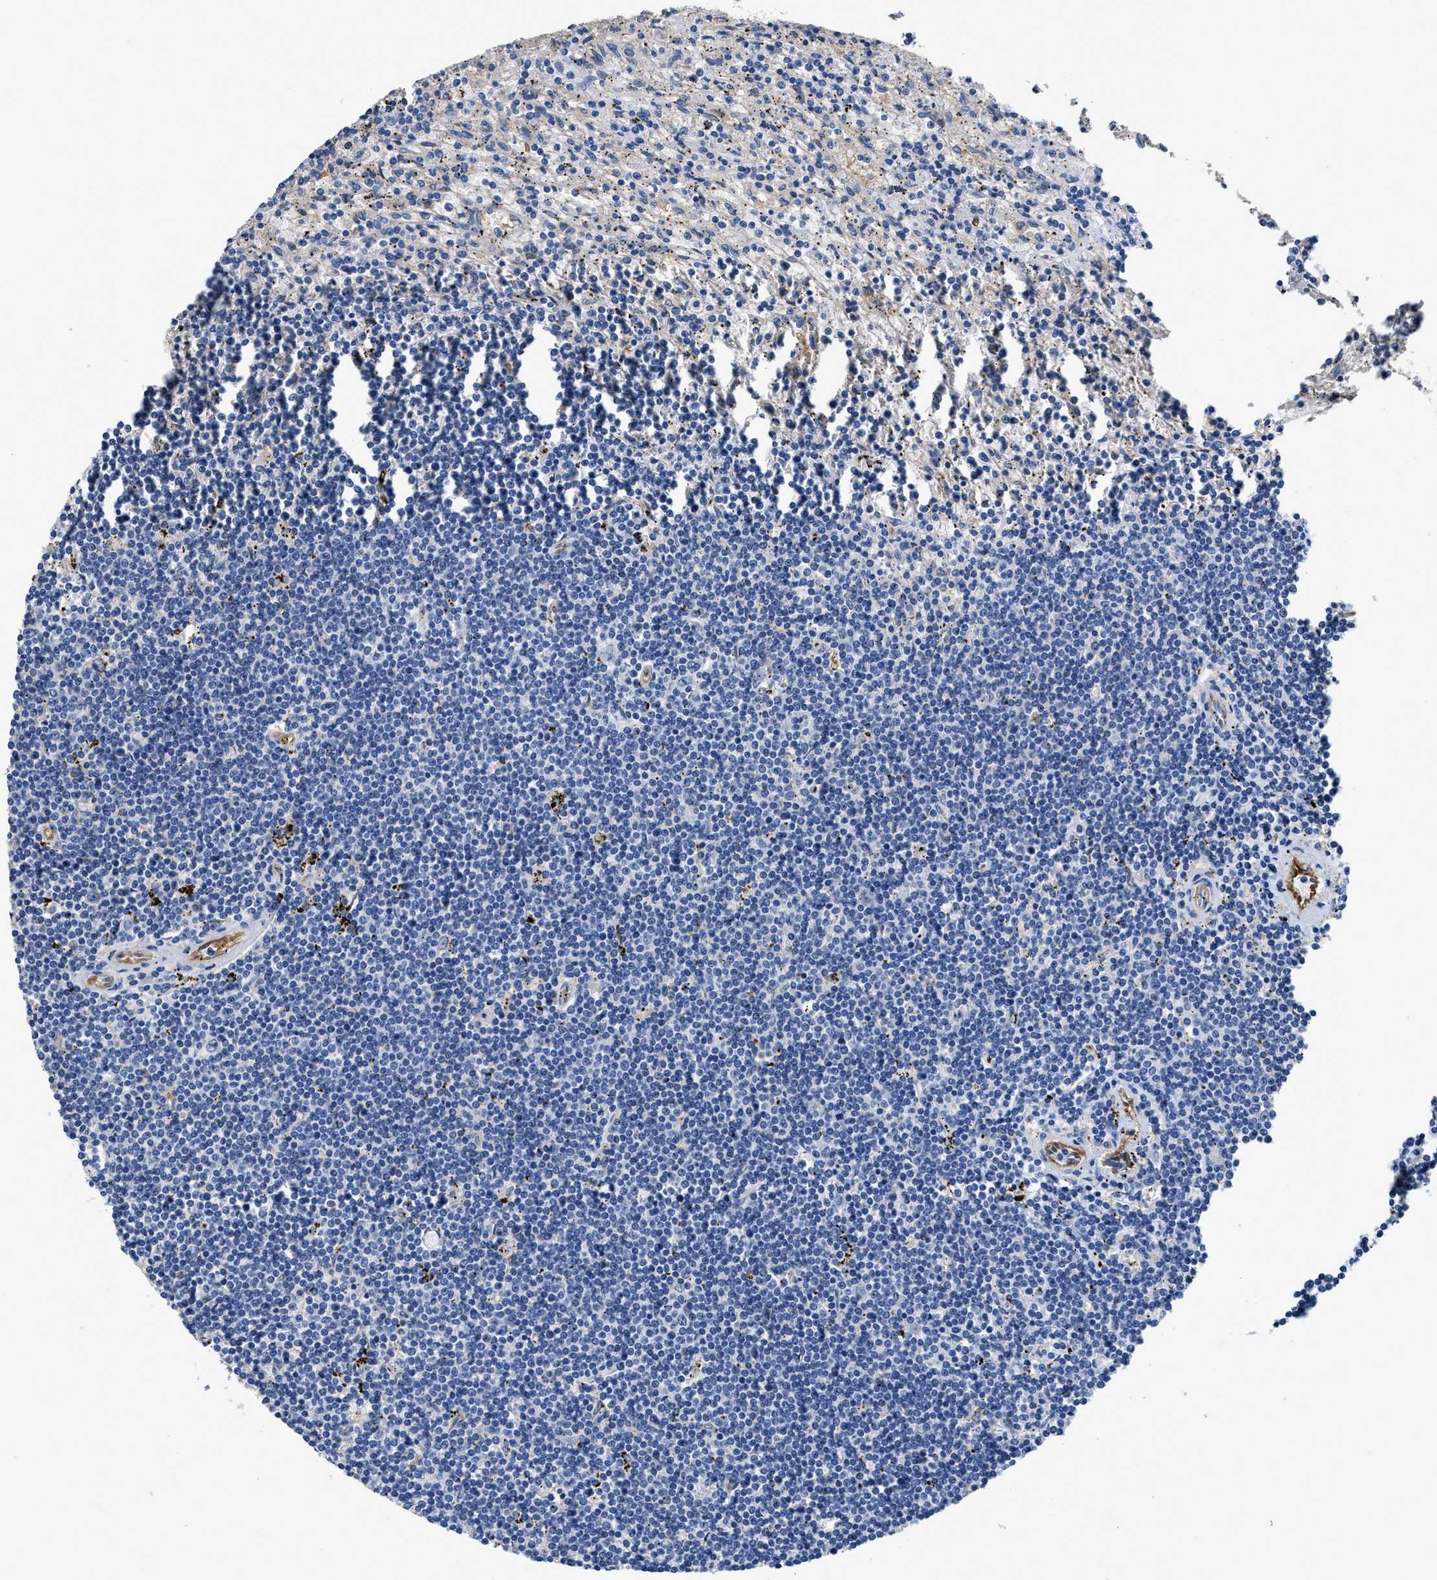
{"staining": {"intensity": "negative", "quantity": "none", "location": "none"}, "tissue": "lymphoma", "cell_type": "Tumor cells", "image_type": "cancer", "snomed": [{"axis": "morphology", "description": "Malignant lymphoma, non-Hodgkin's type, Low grade"}, {"axis": "topography", "description": "Spleen"}], "caption": "Immunohistochemistry histopathology image of low-grade malignant lymphoma, non-Hodgkin's type stained for a protein (brown), which reveals no staining in tumor cells.", "gene": "PEG10", "patient": {"sex": "male", "age": 76}}